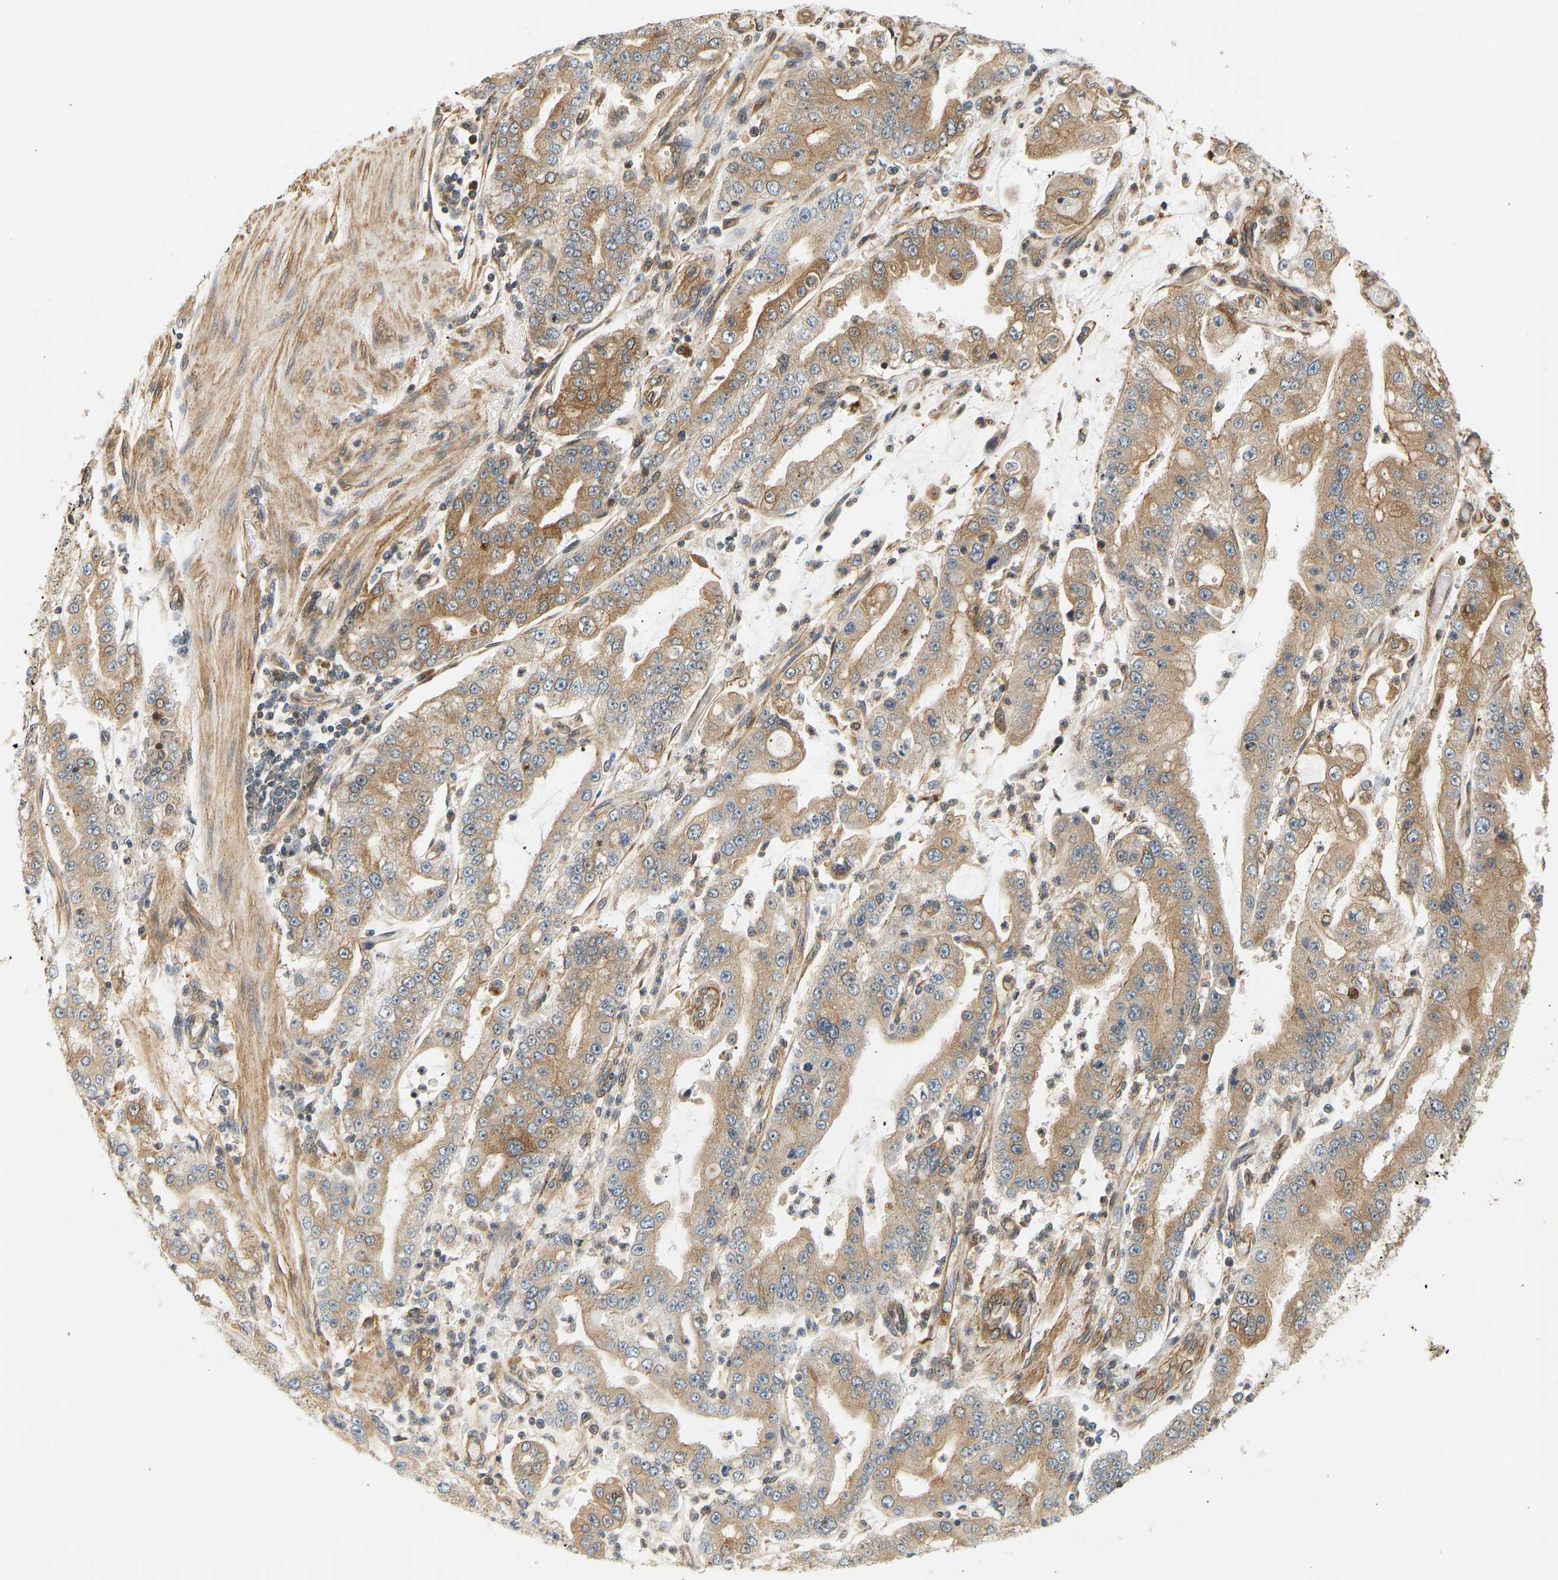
{"staining": {"intensity": "moderate", "quantity": ">75%", "location": "cytoplasmic/membranous"}, "tissue": "stomach cancer", "cell_type": "Tumor cells", "image_type": "cancer", "snomed": [{"axis": "morphology", "description": "Adenocarcinoma, NOS"}, {"axis": "topography", "description": "Stomach"}], "caption": "Protein positivity by immunohistochemistry exhibits moderate cytoplasmic/membranous expression in about >75% of tumor cells in stomach adenocarcinoma.", "gene": "CEP57", "patient": {"sex": "male", "age": 76}}